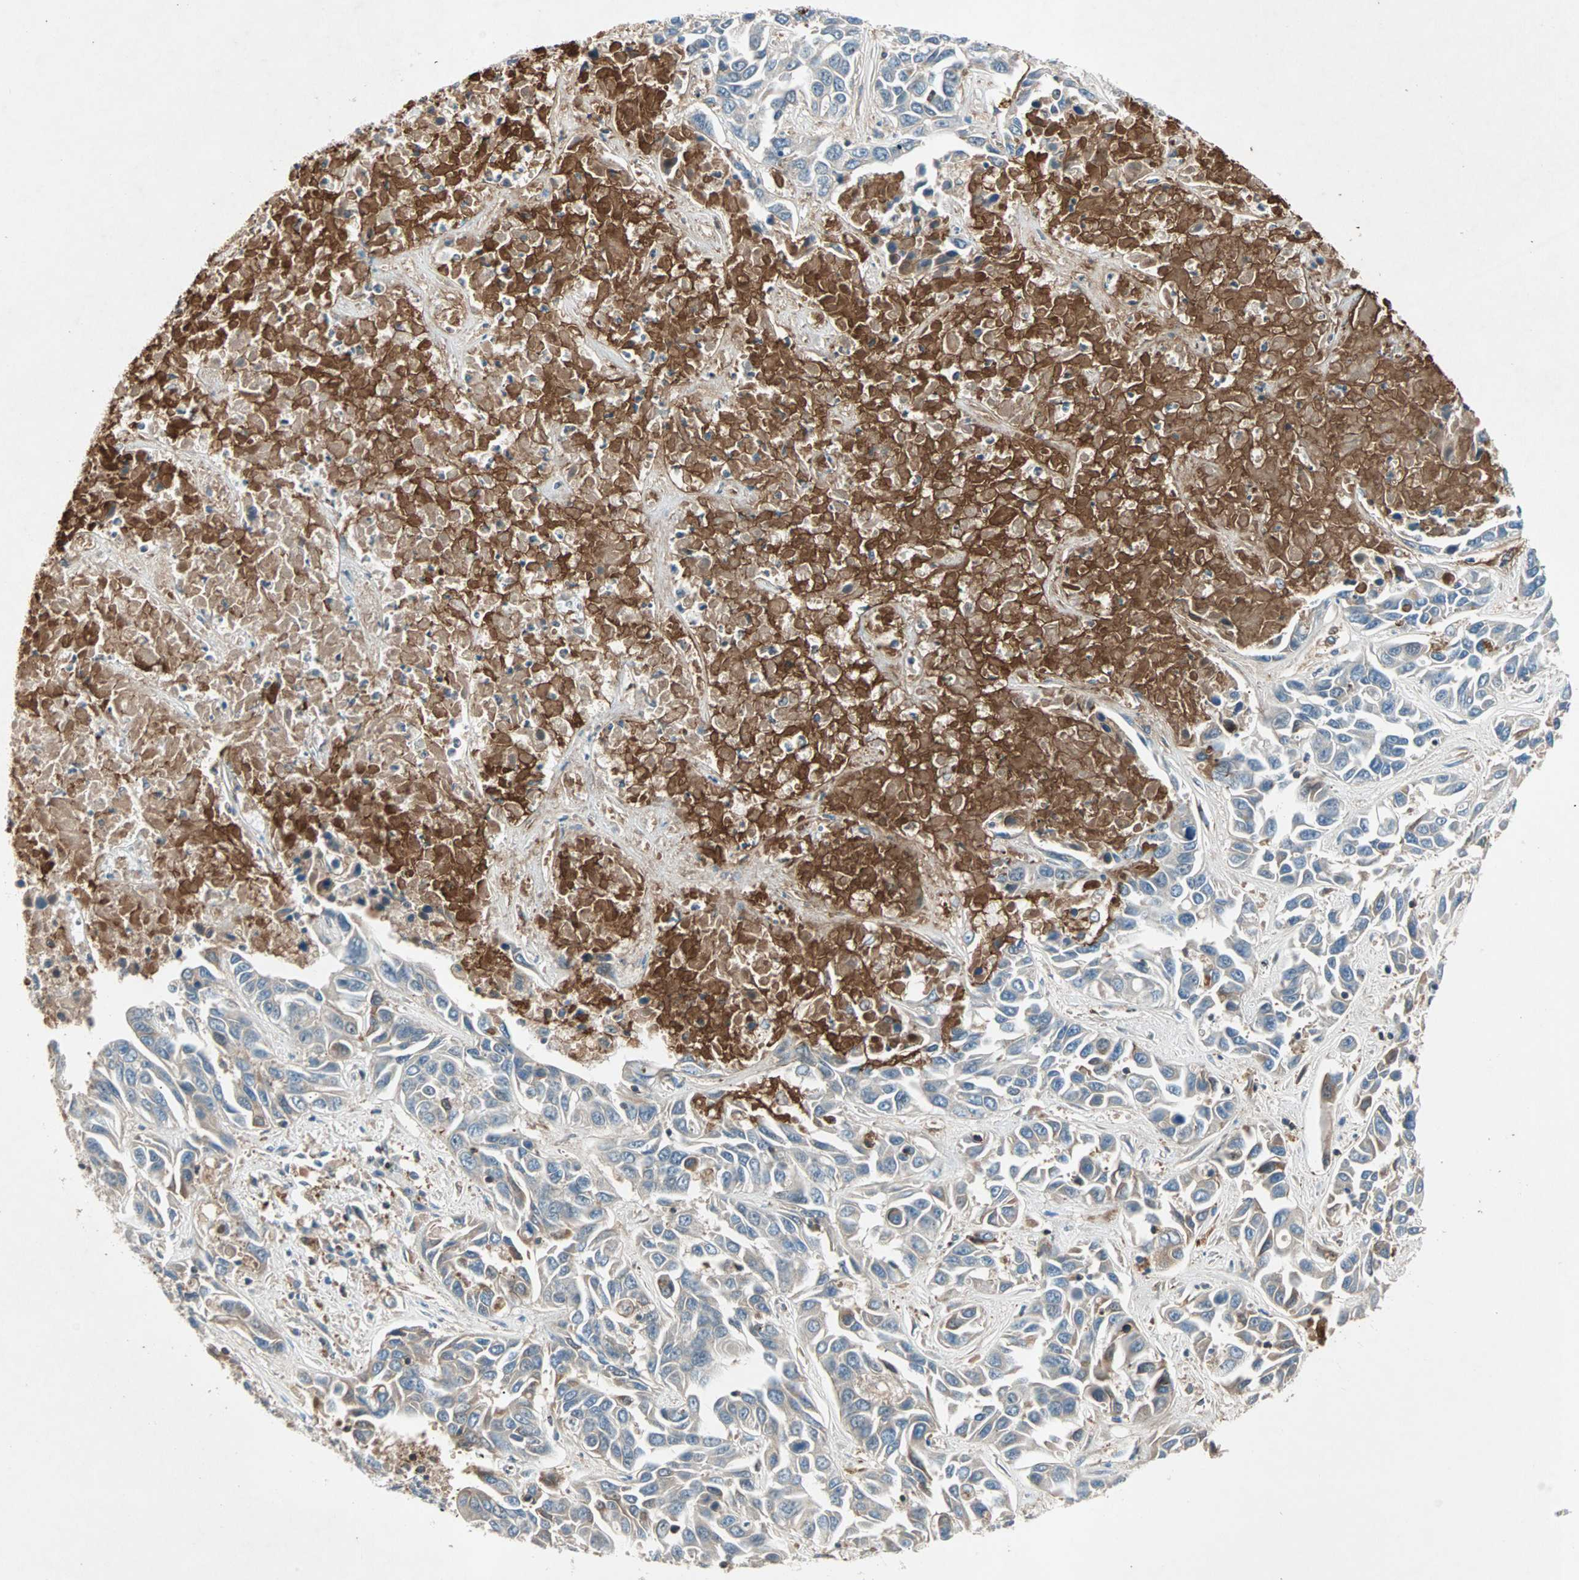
{"staining": {"intensity": "weak", "quantity": ">75%", "location": "cytoplasmic/membranous"}, "tissue": "liver cancer", "cell_type": "Tumor cells", "image_type": "cancer", "snomed": [{"axis": "morphology", "description": "Cholangiocarcinoma"}, {"axis": "topography", "description": "Liver"}], "caption": "Weak cytoplasmic/membranous staining is seen in approximately >75% of tumor cells in liver cancer.", "gene": "TEC", "patient": {"sex": "female", "age": 52}}